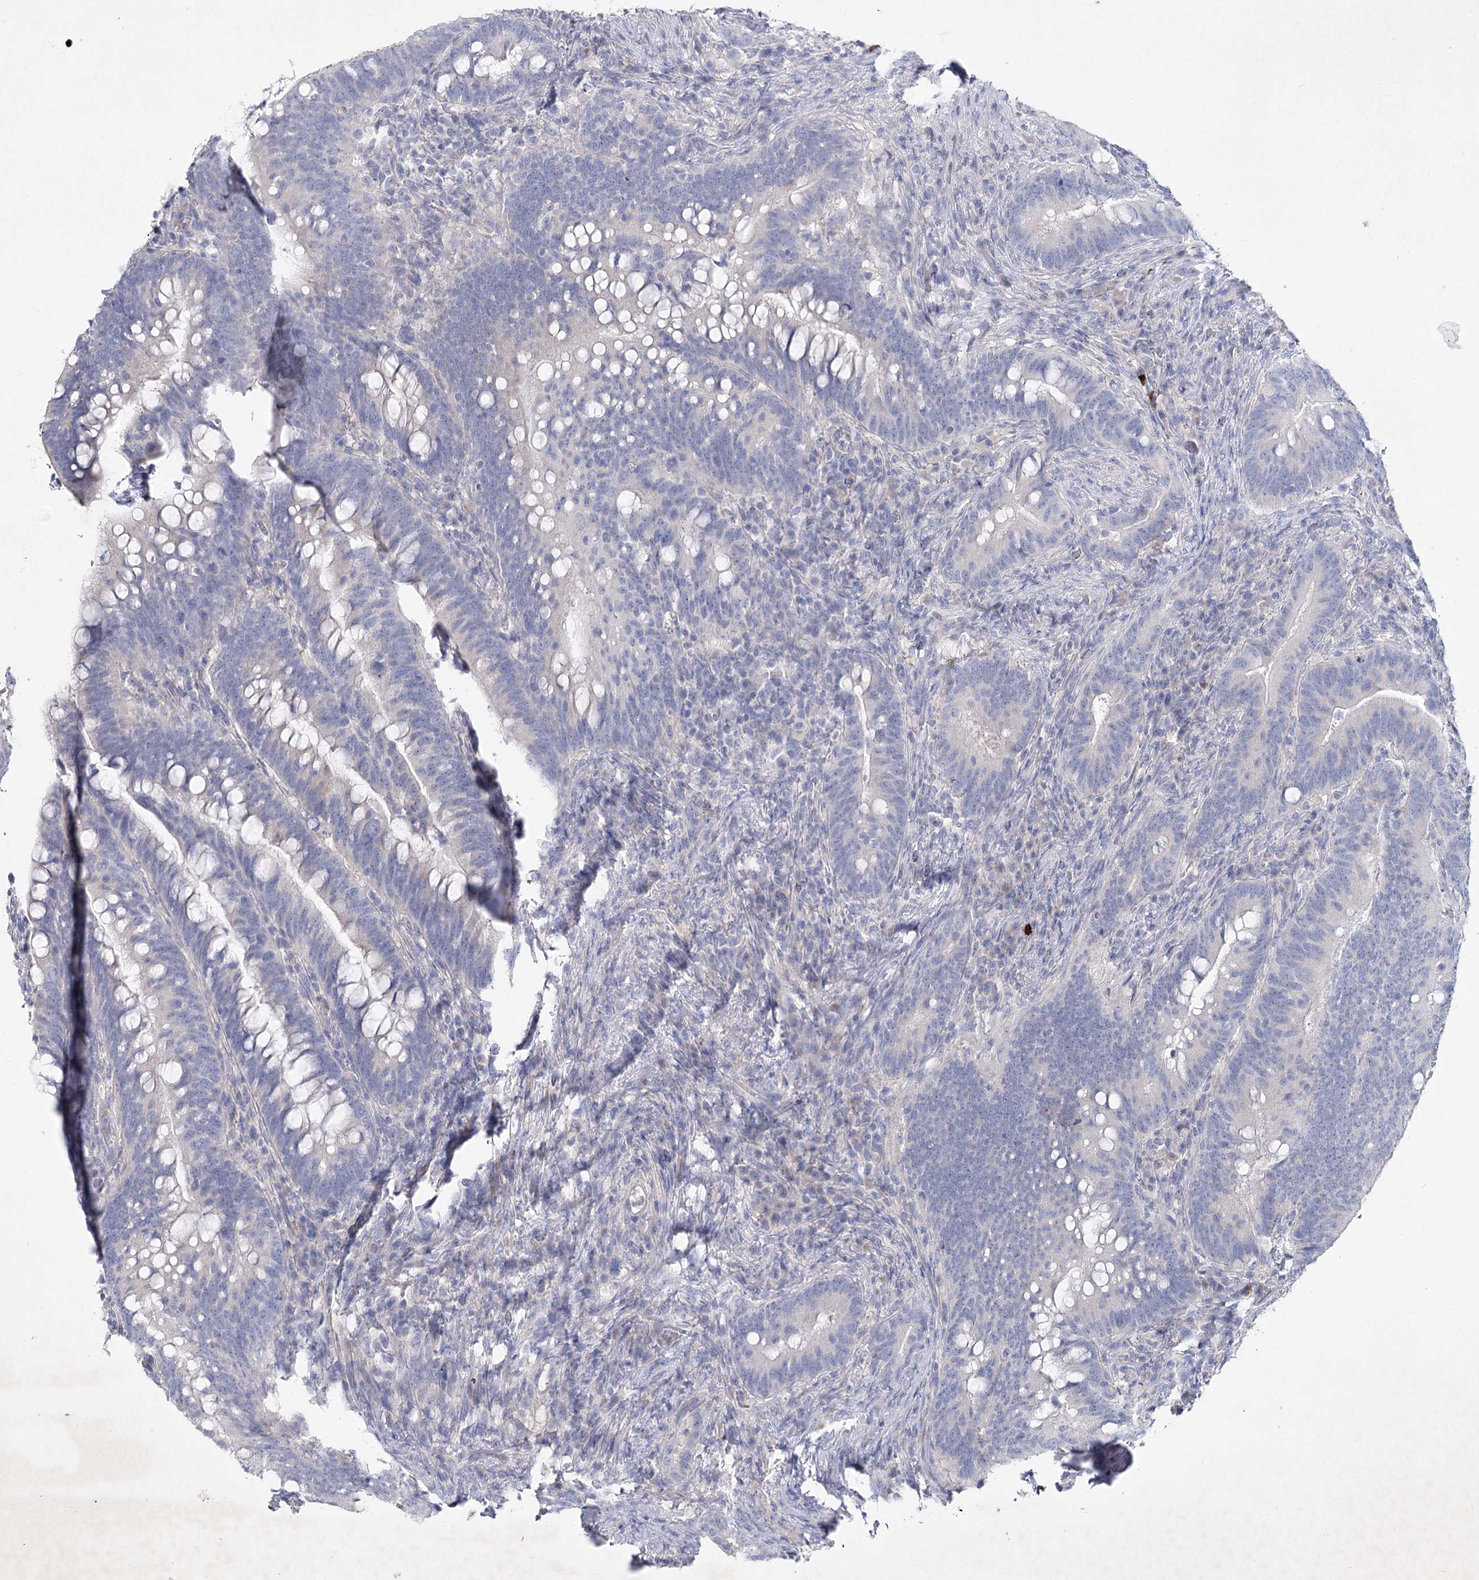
{"staining": {"intensity": "negative", "quantity": "none", "location": "none"}, "tissue": "colorectal cancer", "cell_type": "Tumor cells", "image_type": "cancer", "snomed": [{"axis": "morphology", "description": "Adenocarcinoma, NOS"}, {"axis": "topography", "description": "Colon"}], "caption": "Tumor cells are negative for brown protein staining in colorectal cancer. (DAB IHC, high magnification).", "gene": "MAP3K13", "patient": {"sex": "female", "age": 66}}